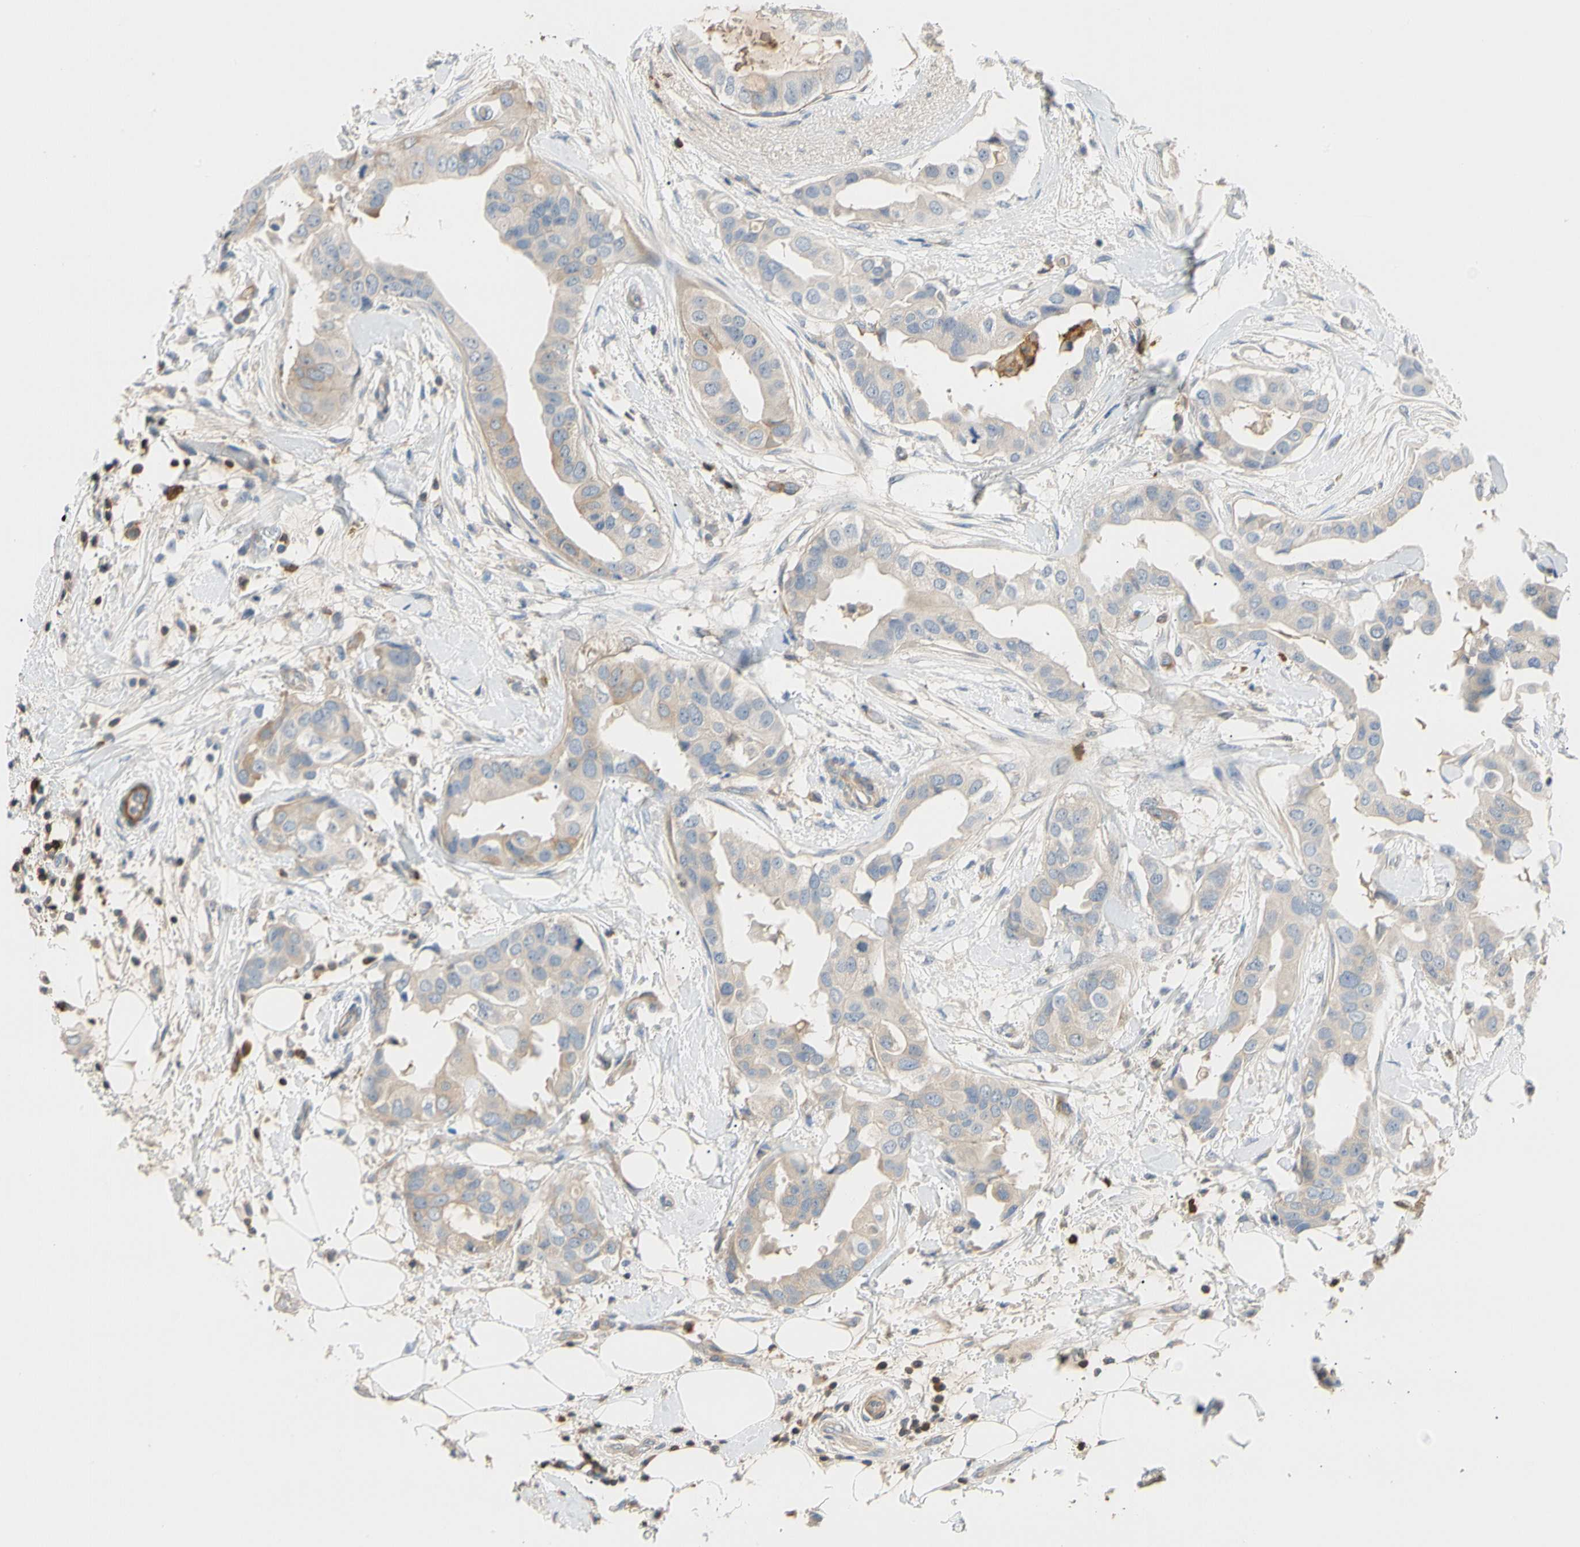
{"staining": {"intensity": "weak", "quantity": ">75%", "location": "cytoplasmic/membranous"}, "tissue": "breast cancer", "cell_type": "Tumor cells", "image_type": "cancer", "snomed": [{"axis": "morphology", "description": "Duct carcinoma"}, {"axis": "topography", "description": "Breast"}], "caption": "Immunohistochemical staining of breast cancer exhibits low levels of weak cytoplasmic/membranous expression in about >75% of tumor cells.", "gene": "TNFRSF18", "patient": {"sex": "female", "age": 40}}